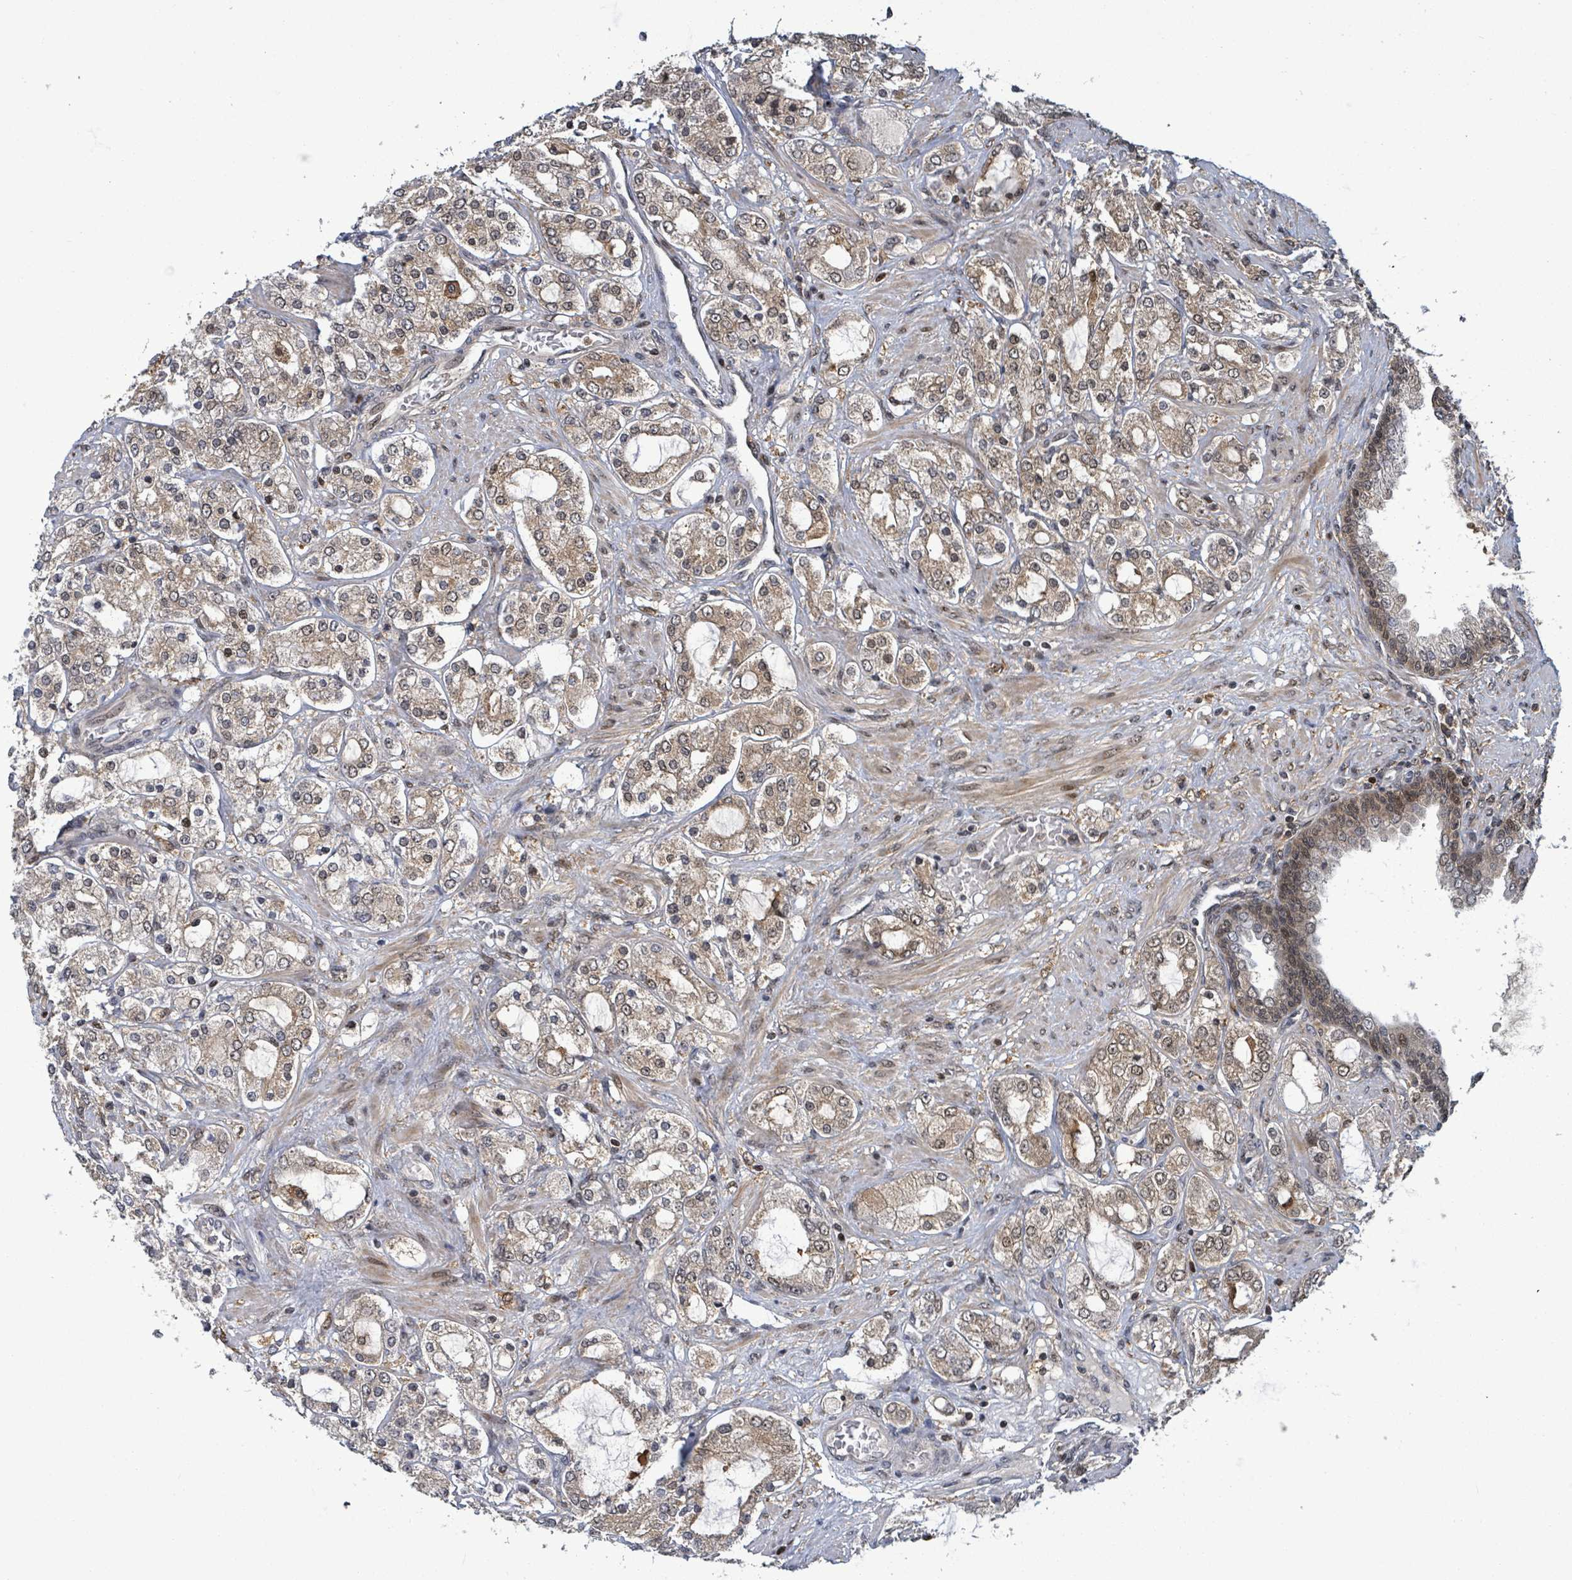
{"staining": {"intensity": "moderate", "quantity": ">75%", "location": "cytoplasmic/membranous"}, "tissue": "prostate cancer", "cell_type": "Tumor cells", "image_type": "cancer", "snomed": [{"axis": "morphology", "description": "Adenocarcinoma, High grade"}, {"axis": "topography", "description": "Prostate"}], "caption": "This histopathology image shows immunohistochemistry (IHC) staining of human prostate high-grade adenocarcinoma, with medium moderate cytoplasmic/membranous expression in approximately >75% of tumor cells.", "gene": "FBXO6", "patient": {"sex": "male", "age": 64}}